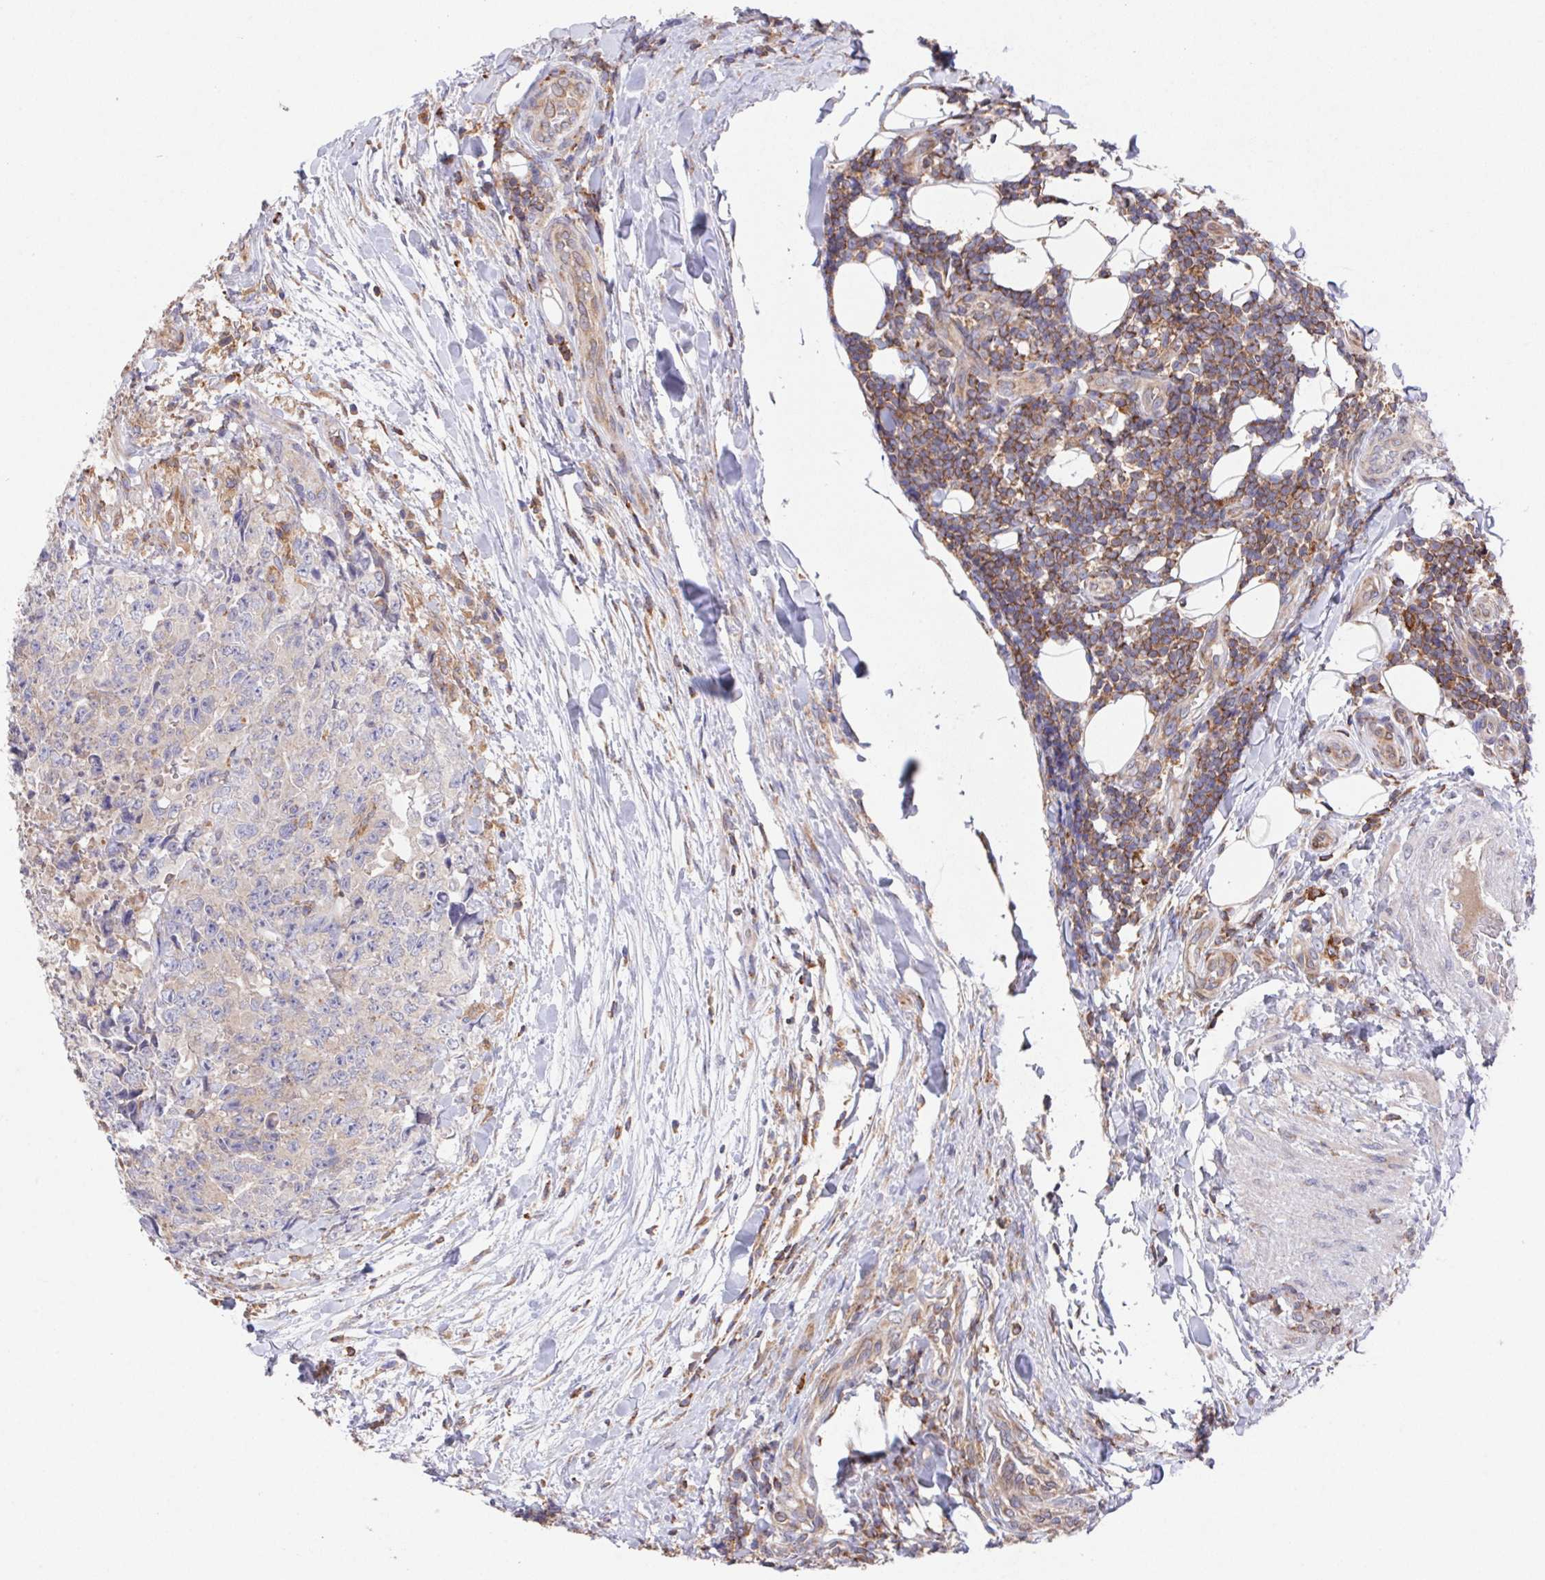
{"staining": {"intensity": "negative", "quantity": "none", "location": "none"}, "tissue": "testis cancer", "cell_type": "Tumor cells", "image_type": "cancer", "snomed": [{"axis": "morphology", "description": "Carcinoma, Embryonal, NOS"}, {"axis": "topography", "description": "Testis"}], "caption": "Tumor cells show no significant positivity in testis cancer.", "gene": "FAM241A", "patient": {"sex": "male", "age": 24}}